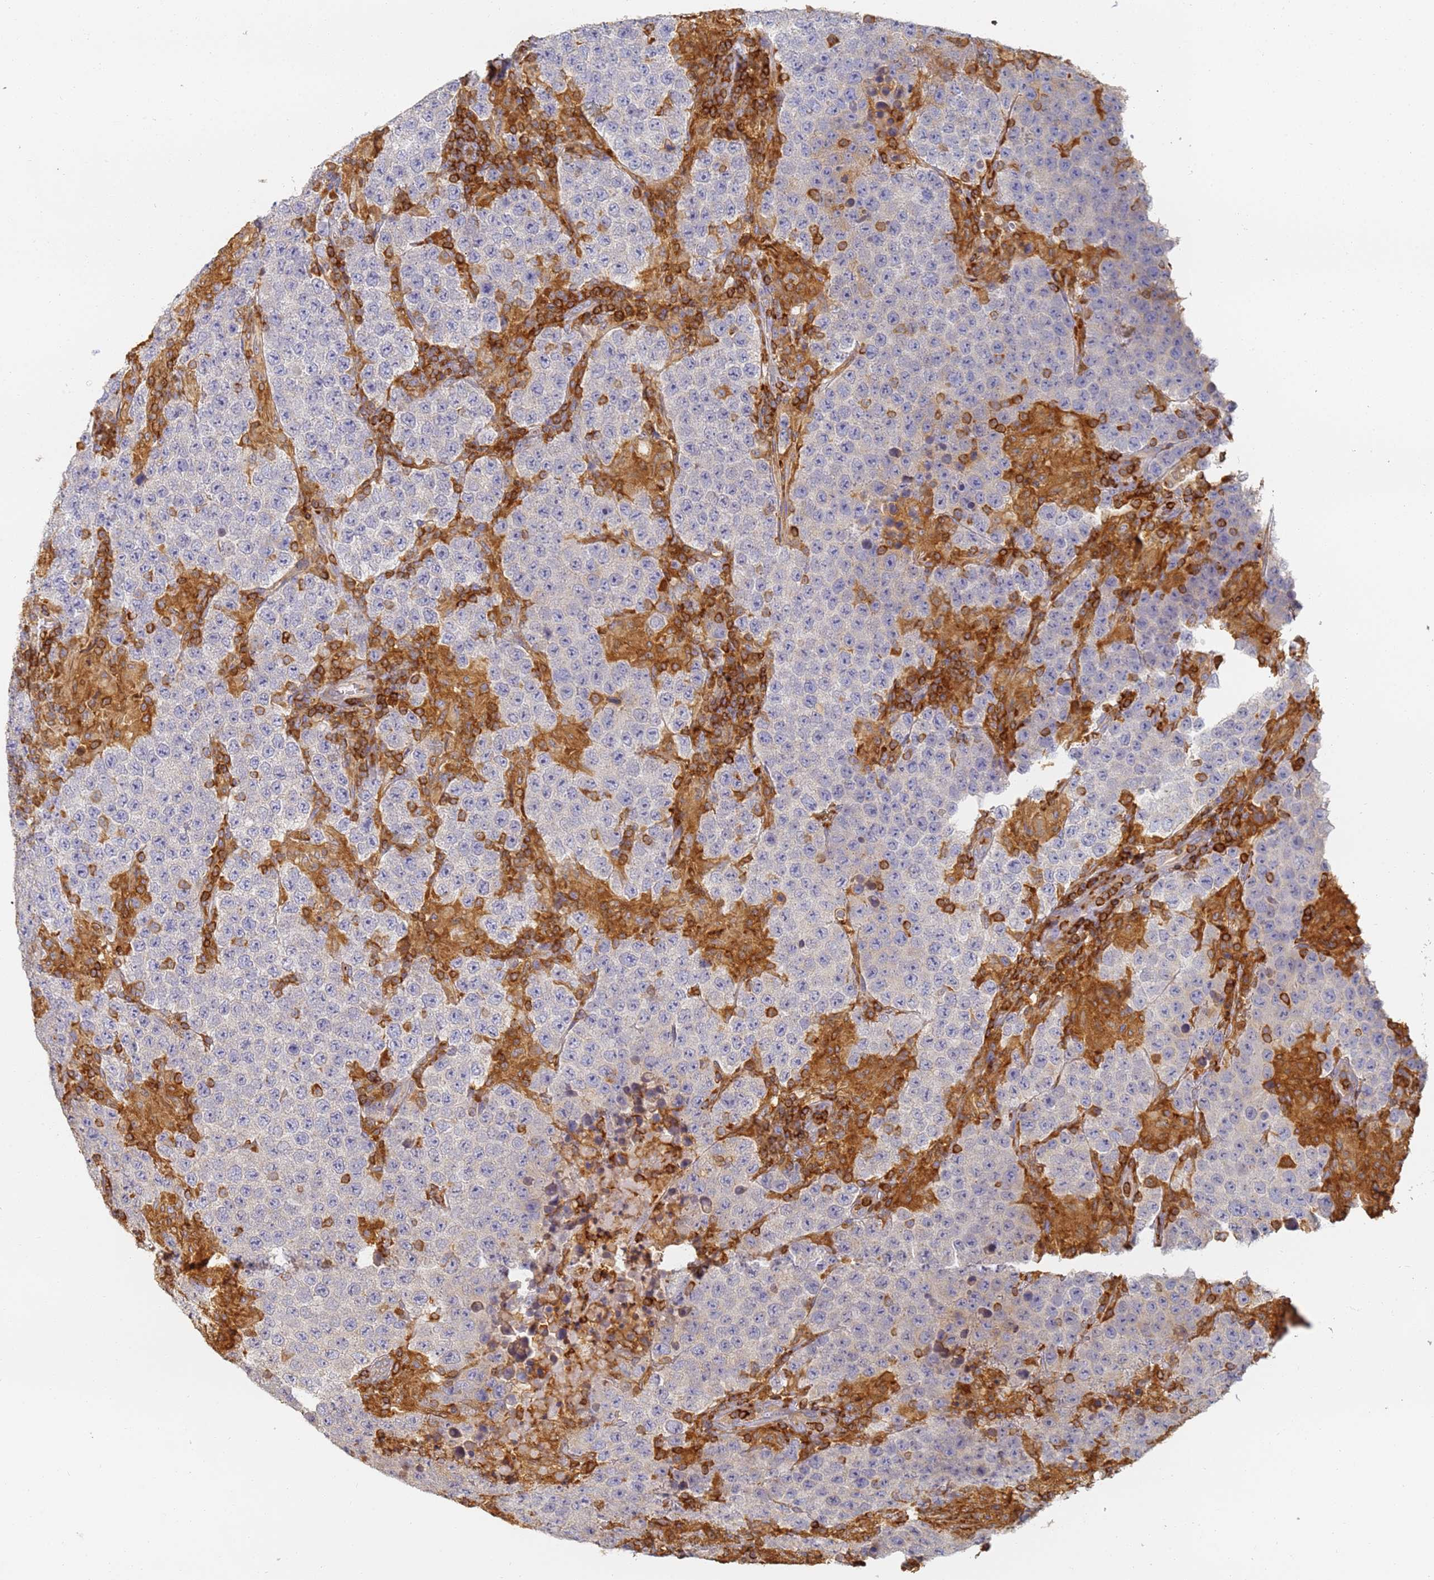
{"staining": {"intensity": "negative", "quantity": "none", "location": "none"}, "tissue": "testis cancer", "cell_type": "Tumor cells", "image_type": "cancer", "snomed": [{"axis": "morphology", "description": "Normal tissue, NOS"}, {"axis": "morphology", "description": "Urothelial carcinoma, High grade"}, {"axis": "morphology", "description": "Seminoma, NOS"}, {"axis": "morphology", "description": "Carcinoma, Embryonal, NOS"}, {"axis": "topography", "description": "Urinary bladder"}, {"axis": "topography", "description": "Testis"}], "caption": "The image displays no significant positivity in tumor cells of testis cancer.", "gene": "BIN2", "patient": {"sex": "male", "age": 41}}